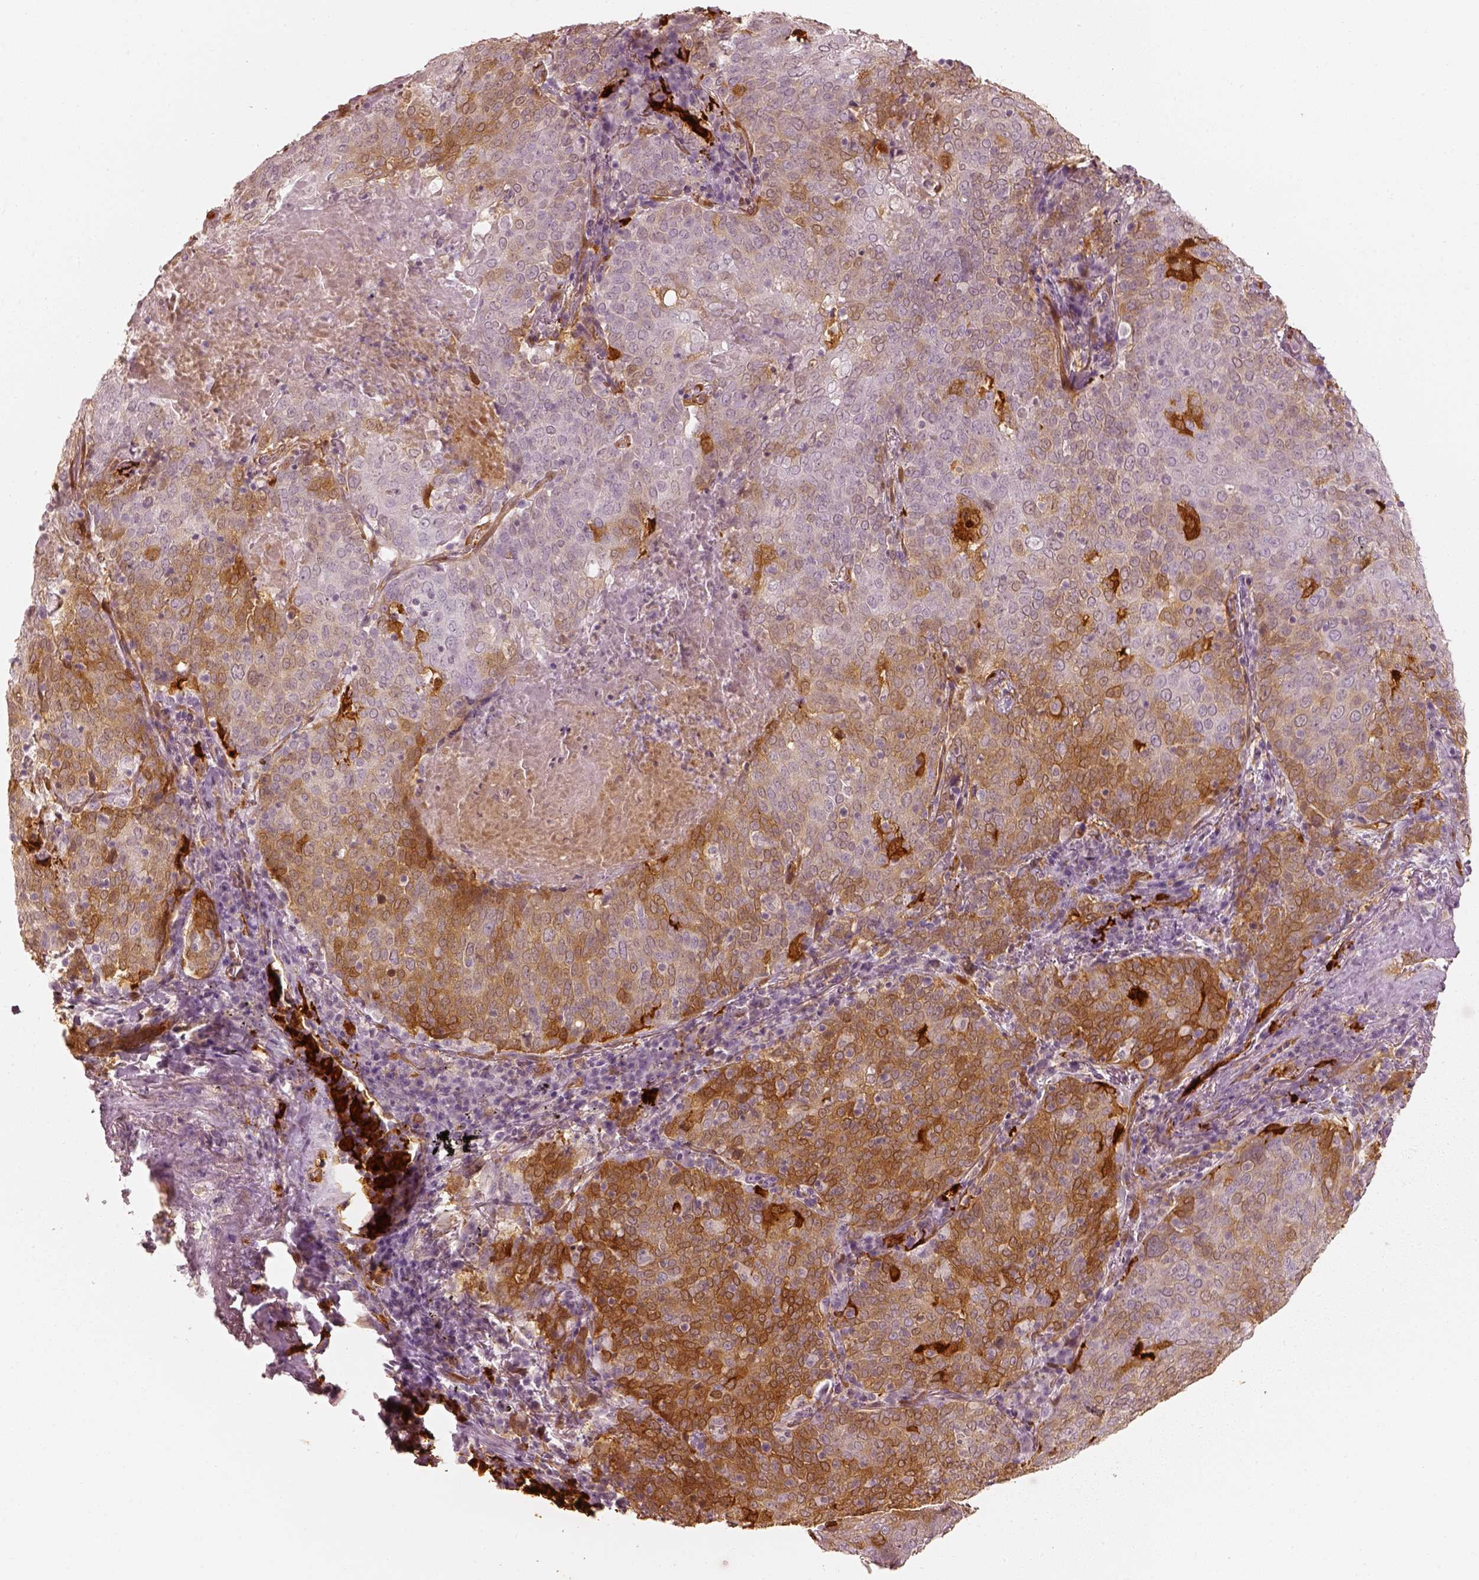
{"staining": {"intensity": "moderate", "quantity": "25%-75%", "location": "cytoplasmic/membranous"}, "tissue": "lung cancer", "cell_type": "Tumor cells", "image_type": "cancer", "snomed": [{"axis": "morphology", "description": "Squamous cell carcinoma, NOS"}, {"axis": "topography", "description": "Lung"}], "caption": "DAB (3,3'-diaminobenzidine) immunohistochemical staining of human squamous cell carcinoma (lung) demonstrates moderate cytoplasmic/membranous protein positivity in approximately 25%-75% of tumor cells.", "gene": "FSCN1", "patient": {"sex": "male", "age": 82}}